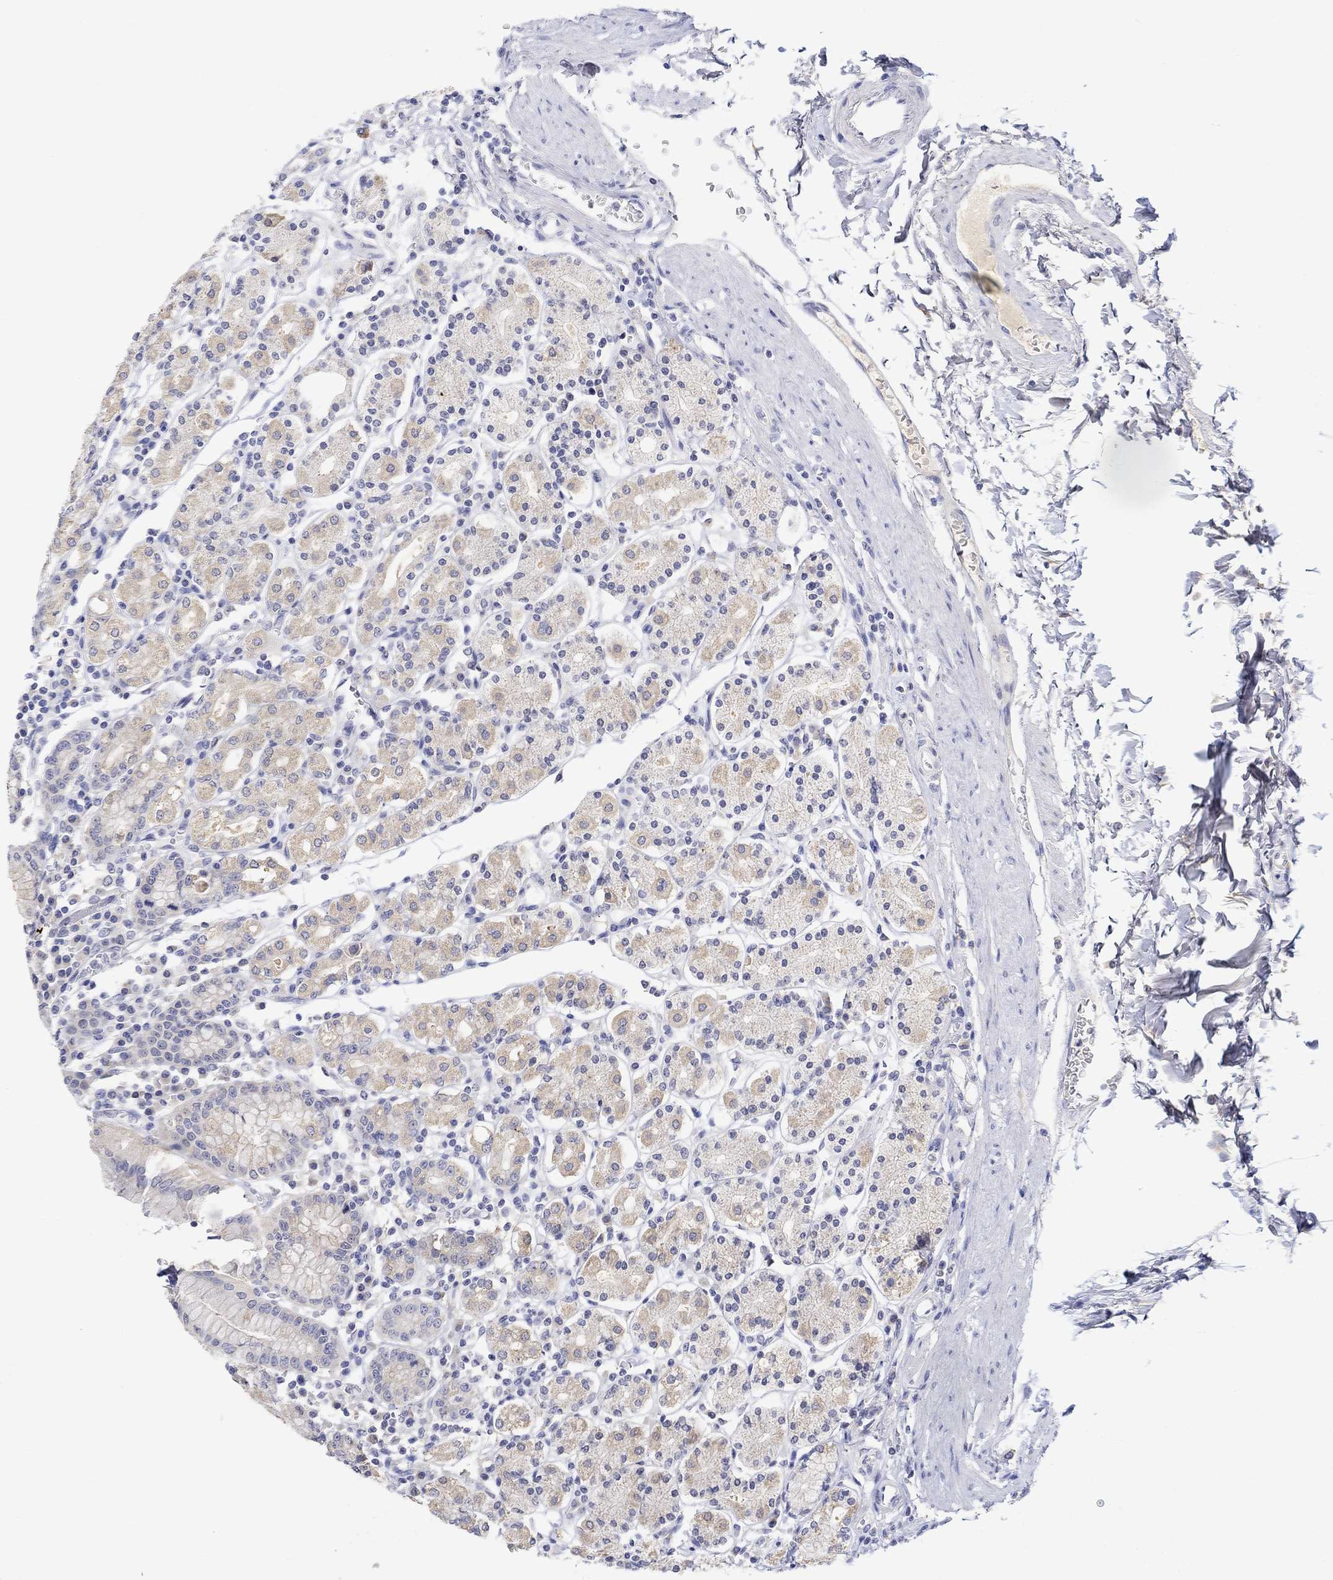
{"staining": {"intensity": "weak", "quantity": "<25%", "location": "cytoplasmic/membranous"}, "tissue": "stomach", "cell_type": "Glandular cells", "image_type": "normal", "snomed": [{"axis": "morphology", "description": "Normal tissue, NOS"}, {"axis": "topography", "description": "Stomach, upper"}, {"axis": "topography", "description": "Stomach"}], "caption": "High power microscopy image of an IHC histopathology image of unremarkable stomach, revealing no significant expression in glandular cells. Brightfield microscopy of immunohistochemistry stained with DAB (3,3'-diaminobenzidine) (brown) and hematoxylin (blue), captured at high magnification.", "gene": "FNDC5", "patient": {"sex": "male", "age": 62}}